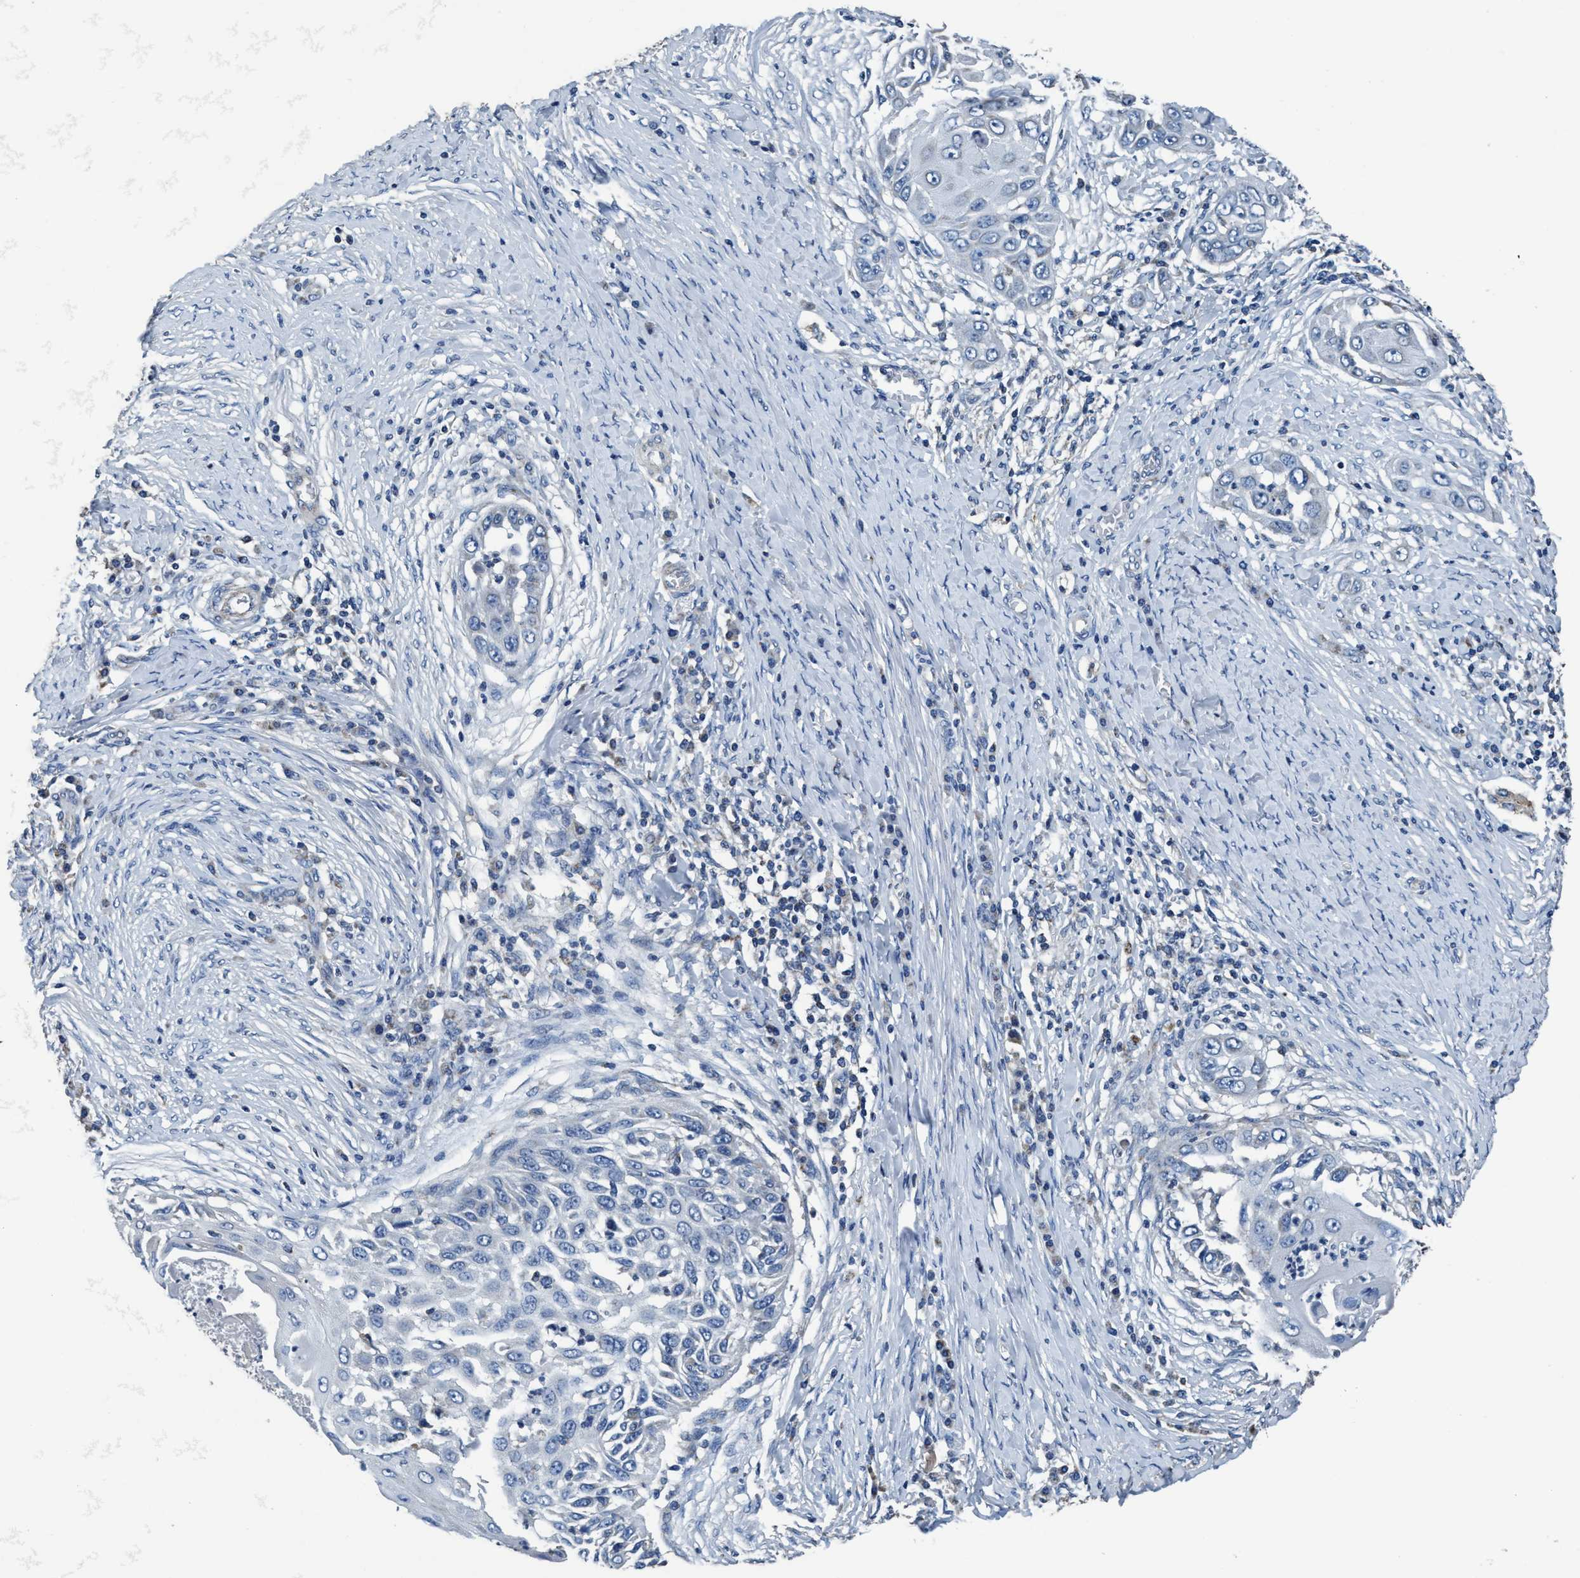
{"staining": {"intensity": "negative", "quantity": "none", "location": "none"}, "tissue": "skin cancer", "cell_type": "Tumor cells", "image_type": "cancer", "snomed": [{"axis": "morphology", "description": "Squamous cell carcinoma, NOS"}, {"axis": "topography", "description": "Skin"}], "caption": "Tumor cells are negative for protein expression in human squamous cell carcinoma (skin).", "gene": "ANKFN1", "patient": {"sex": "female", "age": 44}}